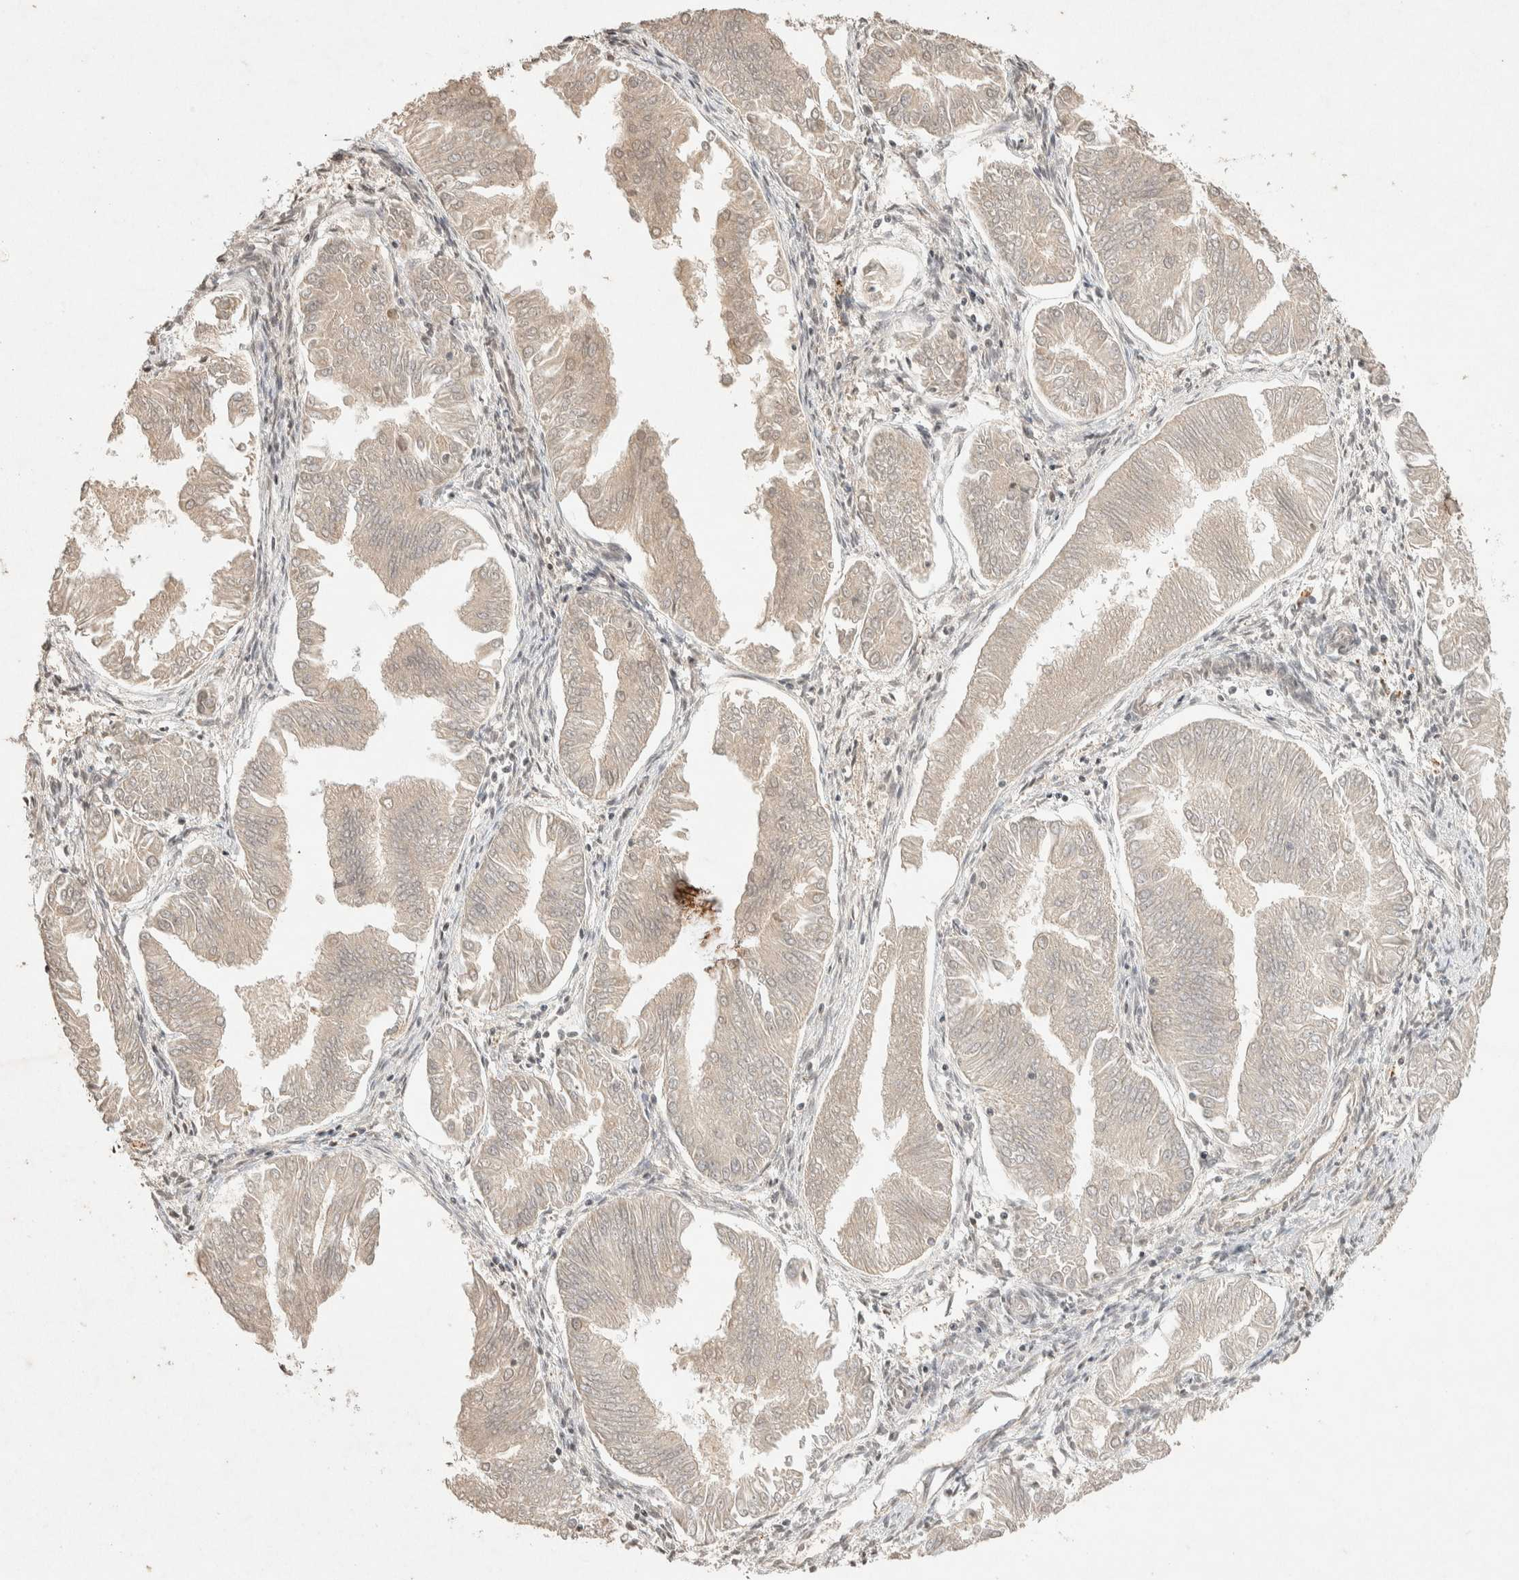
{"staining": {"intensity": "weak", "quantity": "<25%", "location": "cytoplasmic/membranous"}, "tissue": "endometrial cancer", "cell_type": "Tumor cells", "image_type": "cancer", "snomed": [{"axis": "morphology", "description": "Adenocarcinoma, NOS"}, {"axis": "topography", "description": "Endometrium"}], "caption": "Tumor cells show no significant protein positivity in endometrial cancer (adenocarcinoma).", "gene": "THRA", "patient": {"sex": "female", "age": 53}}